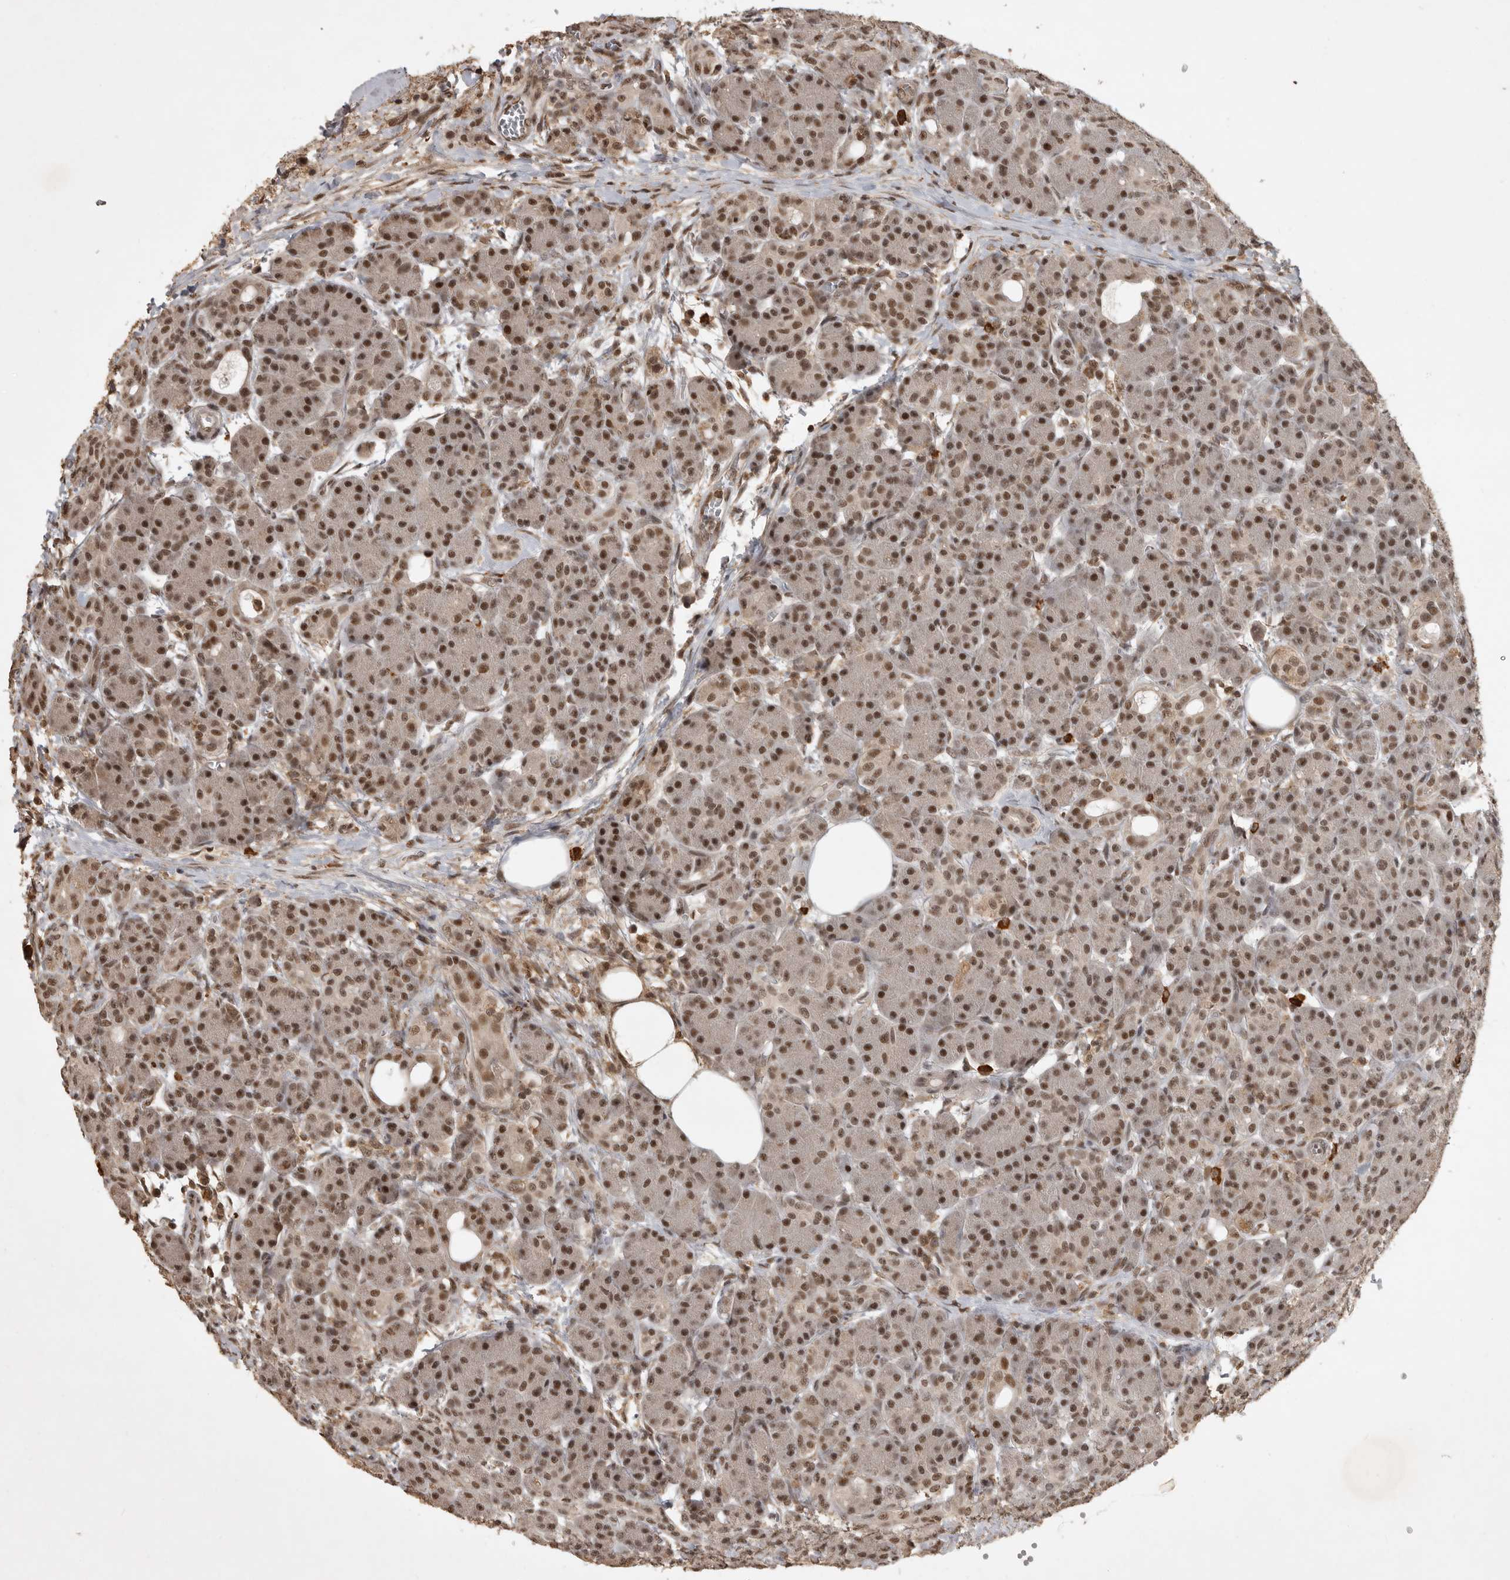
{"staining": {"intensity": "moderate", "quantity": ">75%", "location": "nuclear"}, "tissue": "pancreas", "cell_type": "Exocrine glandular cells", "image_type": "normal", "snomed": [{"axis": "morphology", "description": "Normal tissue, NOS"}, {"axis": "topography", "description": "Pancreas"}], "caption": "IHC (DAB (3,3'-diaminobenzidine)) staining of normal human pancreas shows moderate nuclear protein staining in about >75% of exocrine glandular cells.", "gene": "CBLL1", "patient": {"sex": "male", "age": 63}}